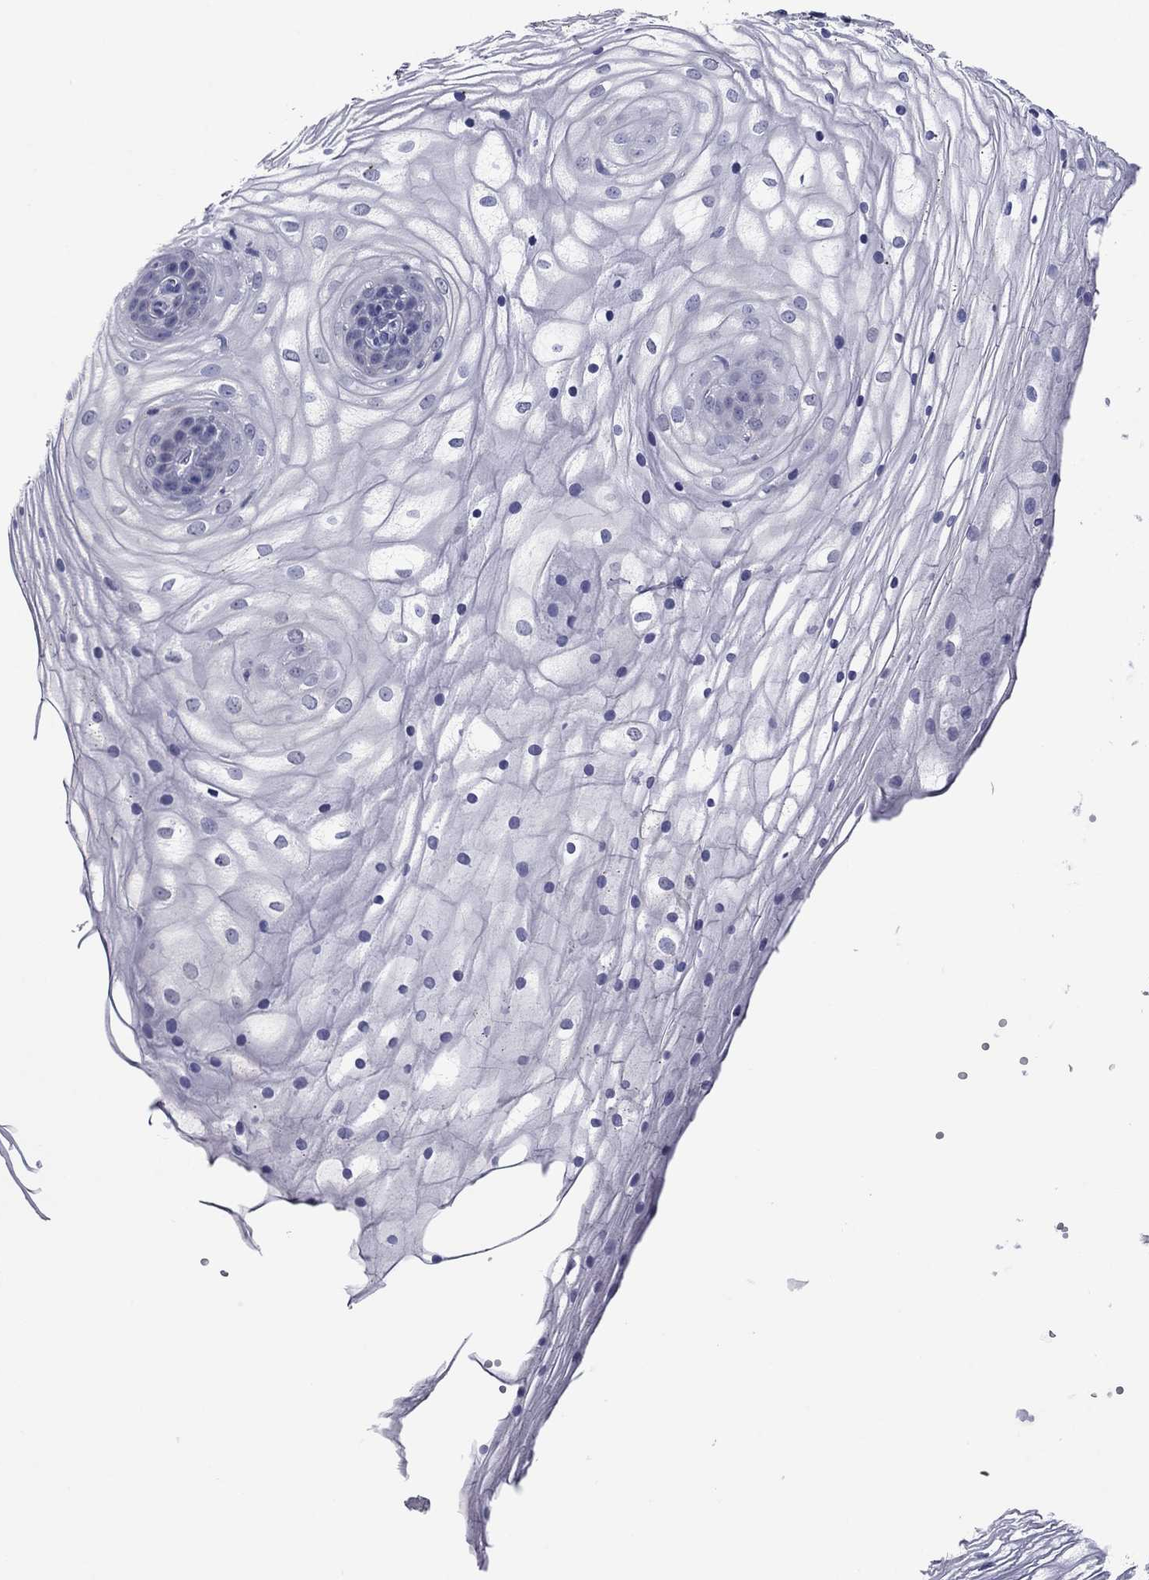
{"staining": {"intensity": "negative", "quantity": "none", "location": "none"}, "tissue": "vagina", "cell_type": "Squamous epithelial cells", "image_type": "normal", "snomed": [{"axis": "morphology", "description": "Normal tissue, NOS"}, {"axis": "topography", "description": "Vagina"}], "caption": "This is a image of immunohistochemistry staining of benign vagina, which shows no staining in squamous epithelial cells. The staining is performed using DAB brown chromogen with nuclei counter-stained in using hematoxylin.", "gene": "HAO1", "patient": {"sex": "female", "age": 34}}